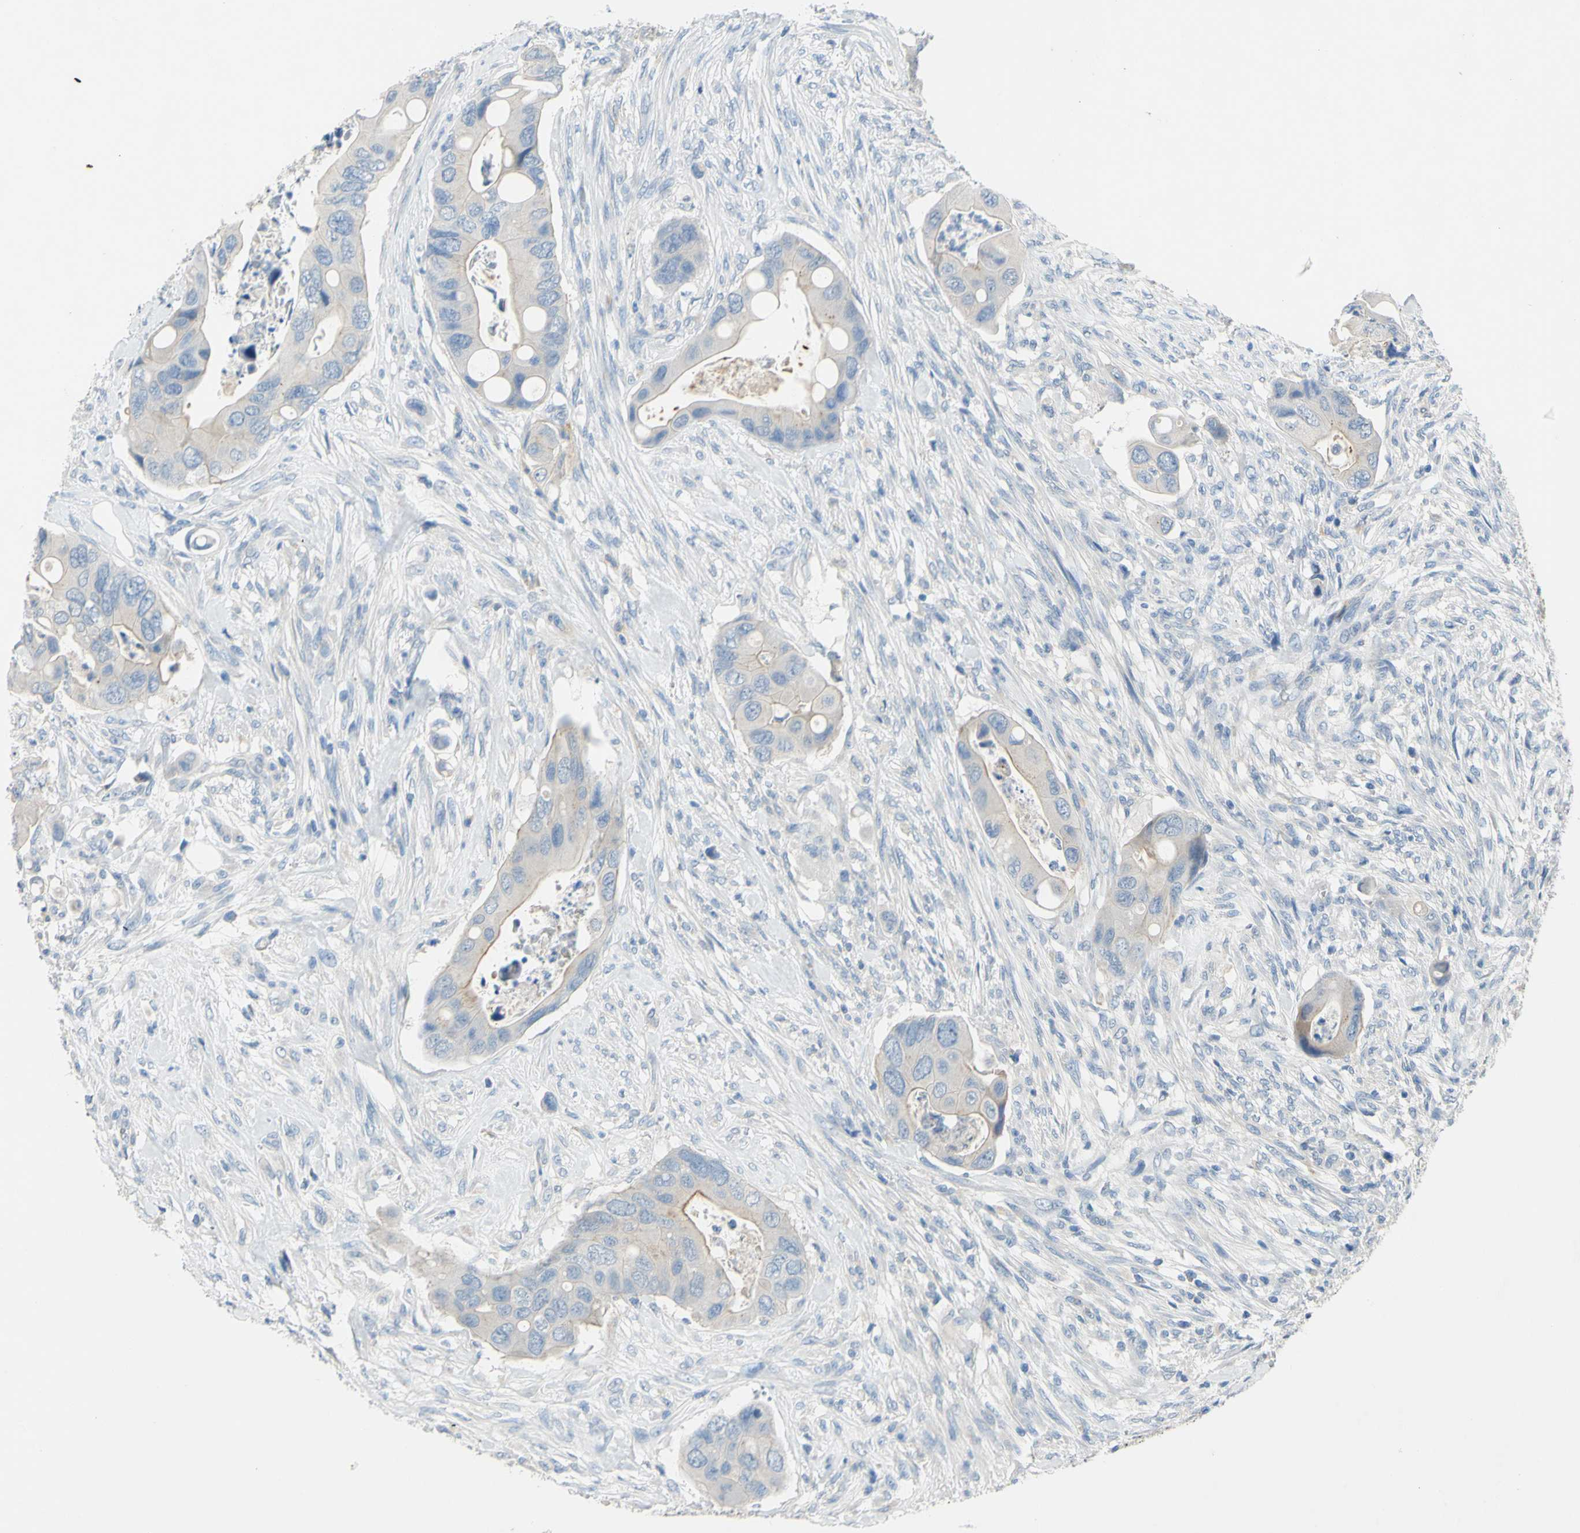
{"staining": {"intensity": "weak", "quantity": "<25%", "location": "cytoplasmic/membranous"}, "tissue": "colorectal cancer", "cell_type": "Tumor cells", "image_type": "cancer", "snomed": [{"axis": "morphology", "description": "Adenocarcinoma, NOS"}, {"axis": "topography", "description": "Rectum"}], "caption": "DAB (3,3'-diaminobenzidine) immunohistochemical staining of adenocarcinoma (colorectal) shows no significant staining in tumor cells. (DAB (3,3'-diaminobenzidine) immunohistochemistry, high magnification).", "gene": "CDH10", "patient": {"sex": "female", "age": 57}}